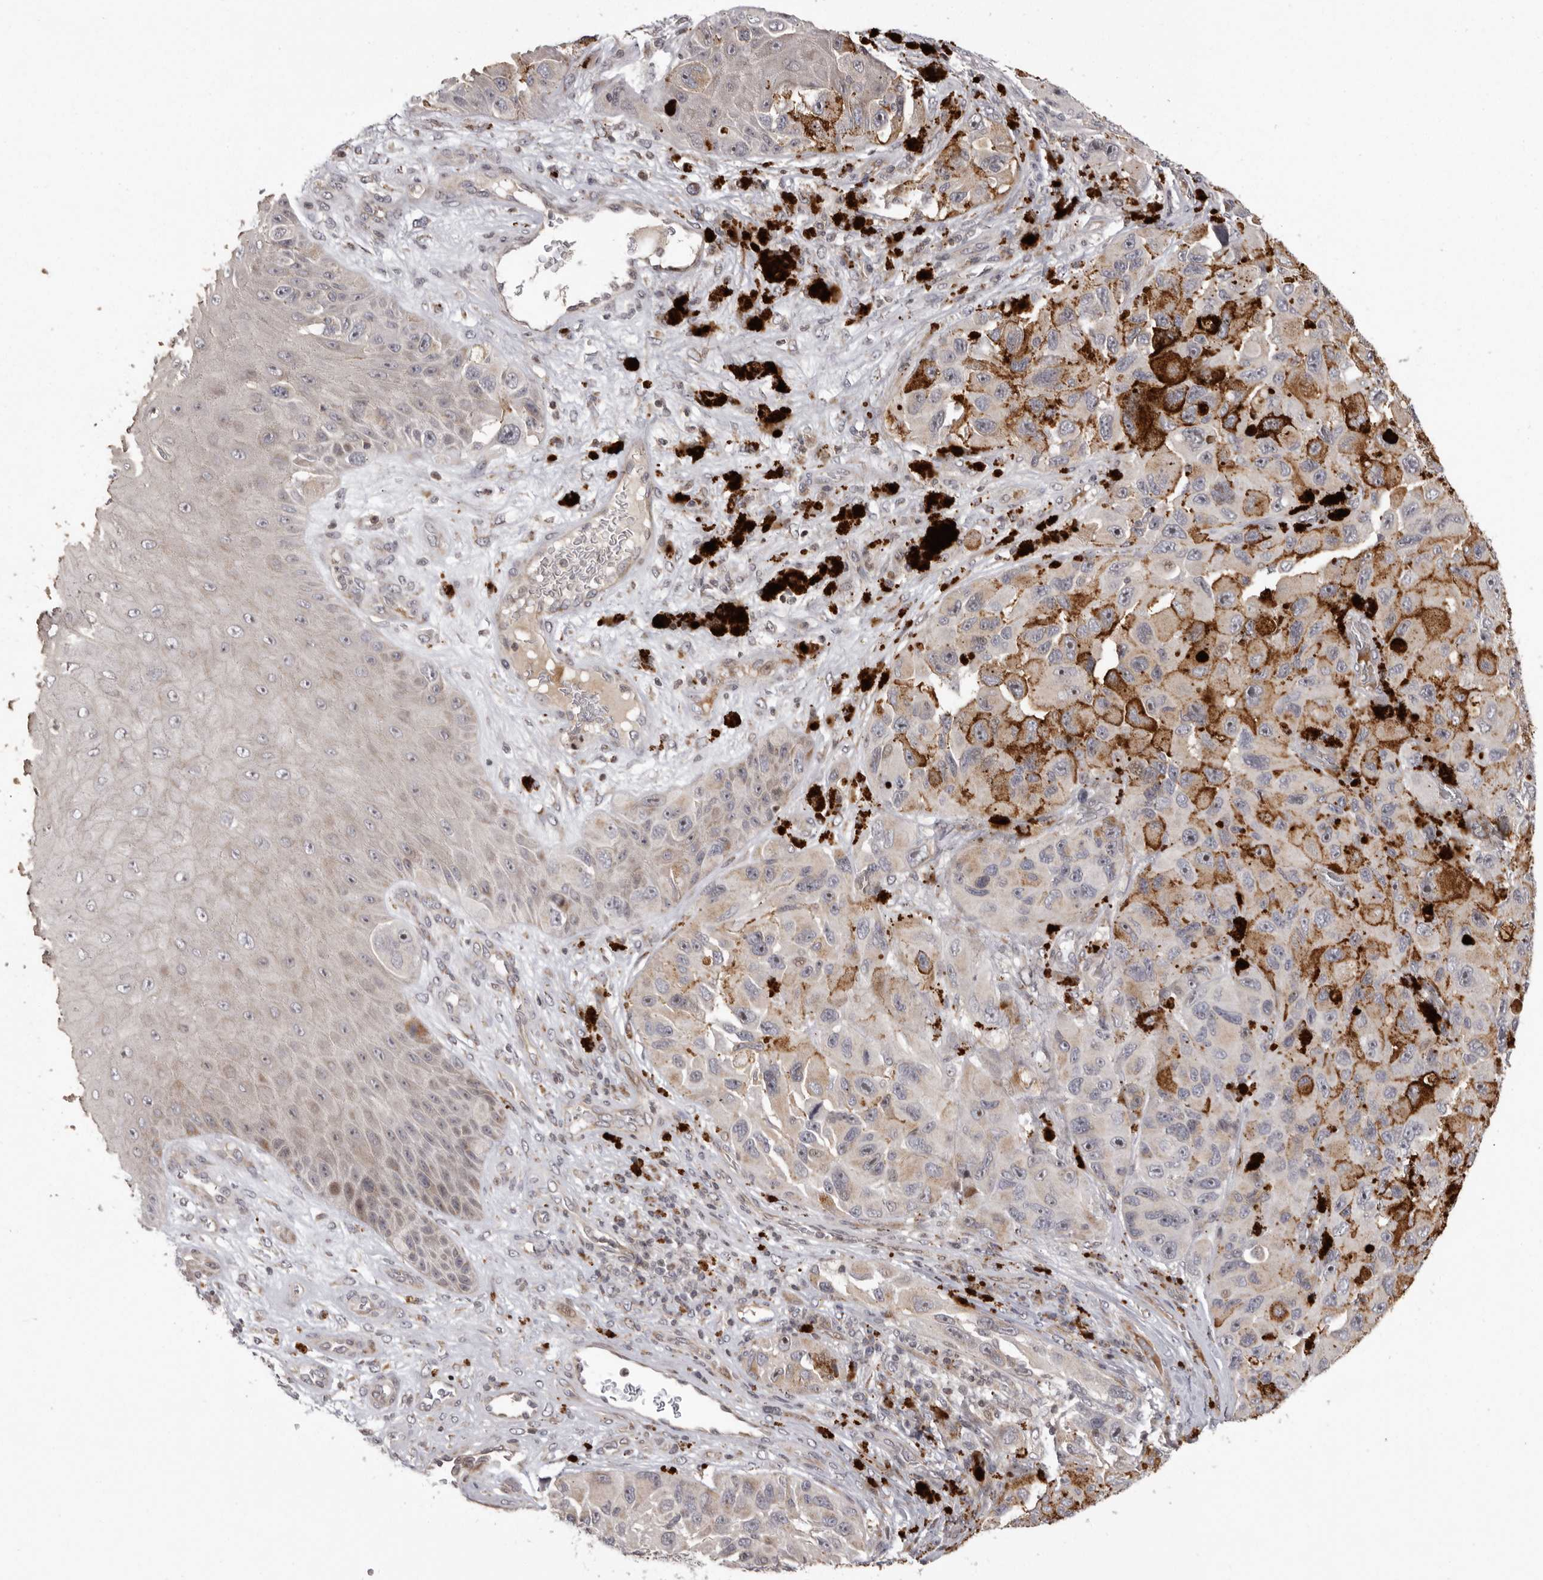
{"staining": {"intensity": "negative", "quantity": "none", "location": "none"}, "tissue": "melanoma", "cell_type": "Tumor cells", "image_type": "cancer", "snomed": [{"axis": "morphology", "description": "Malignant melanoma, NOS"}, {"axis": "topography", "description": "Skin"}], "caption": "This is an immunohistochemistry photomicrograph of human melanoma. There is no expression in tumor cells.", "gene": "AZIN1", "patient": {"sex": "female", "age": 73}}